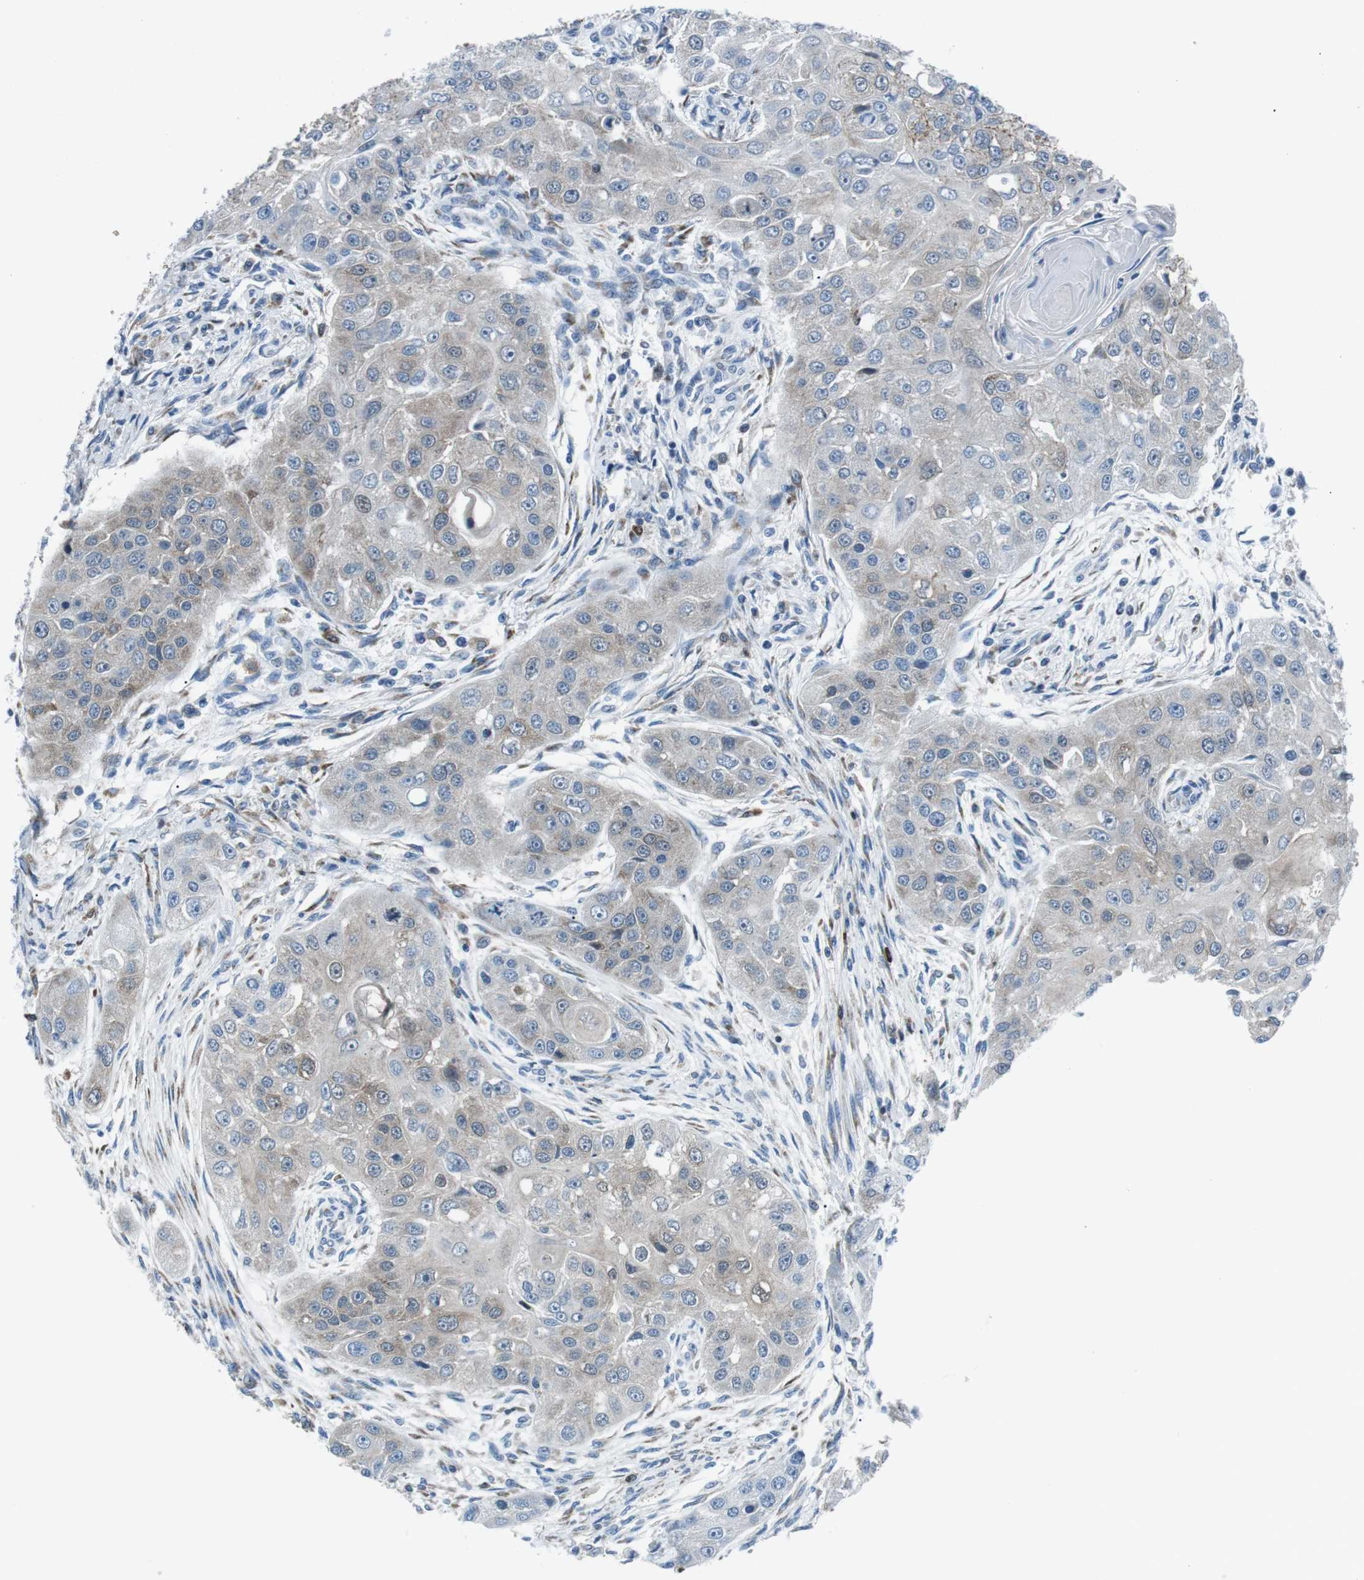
{"staining": {"intensity": "weak", "quantity": "<25%", "location": "cytoplasmic/membranous"}, "tissue": "head and neck cancer", "cell_type": "Tumor cells", "image_type": "cancer", "snomed": [{"axis": "morphology", "description": "Normal tissue, NOS"}, {"axis": "morphology", "description": "Squamous cell carcinoma, NOS"}, {"axis": "topography", "description": "Skeletal muscle"}, {"axis": "topography", "description": "Head-Neck"}], "caption": "Immunohistochemistry histopathology image of neoplastic tissue: human squamous cell carcinoma (head and neck) stained with DAB shows no significant protein staining in tumor cells.", "gene": "BLNK", "patient": {"sex": "male", "age": 51}}